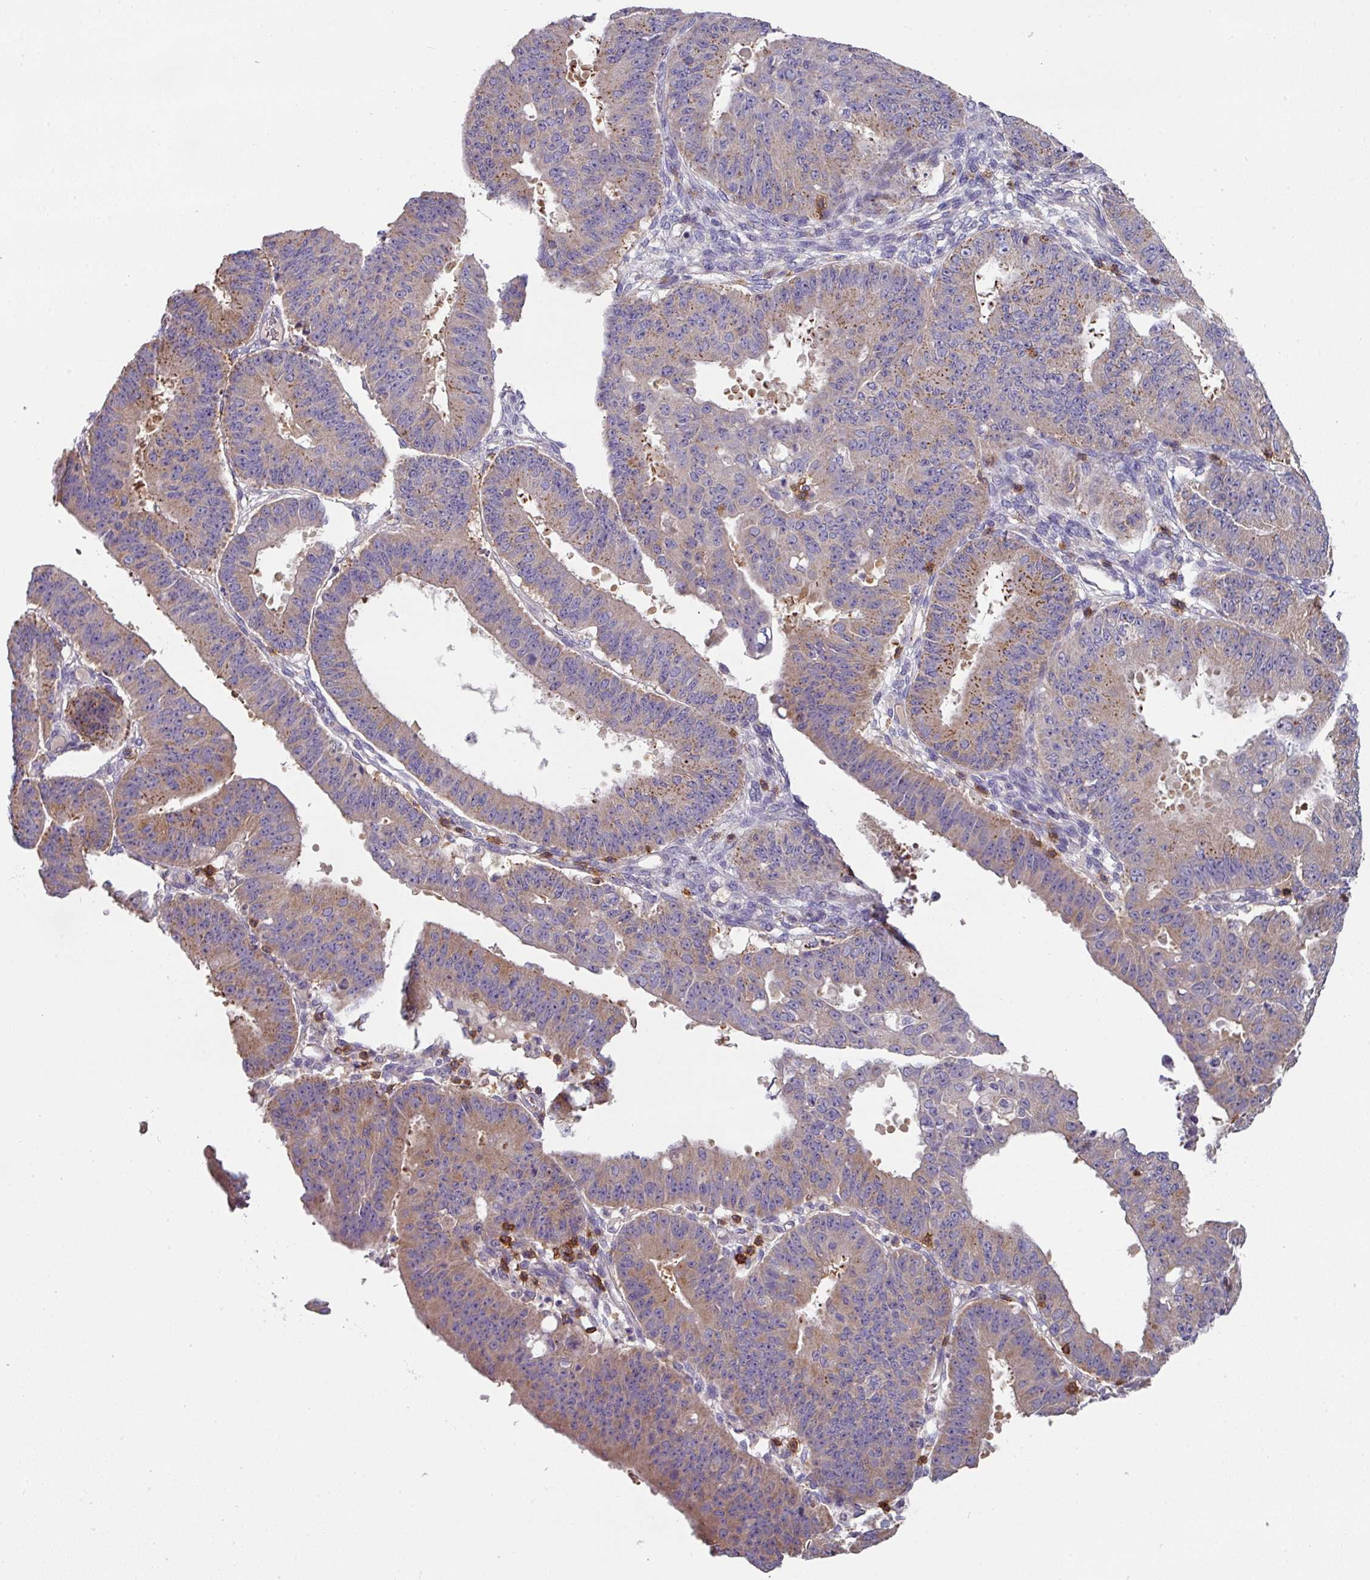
{"staining": {"intensity": "moderate", "quantity": "25%-75%", "location": "cytoplasmic/membranous"}, "tissue": "ovarian cancer", "cell_type": "Tumor cells", "image_type": "cancer", "snomed": [{"axis": "morphology", "description": "Carcinoma, endometroid"}, {"axis": "topography", "description": "Appendix"}, {"axis": "topography", "description": "Ovary"}], "caption": "Protein expression analysis of human ovarian cancer (endometroid carcinoma) reveals moderate cytoplasmic/membranous staining in about 25%-75% of tumor cells.", "gene": "CD3G", "patient": {"sex": "female", "age": 42}}